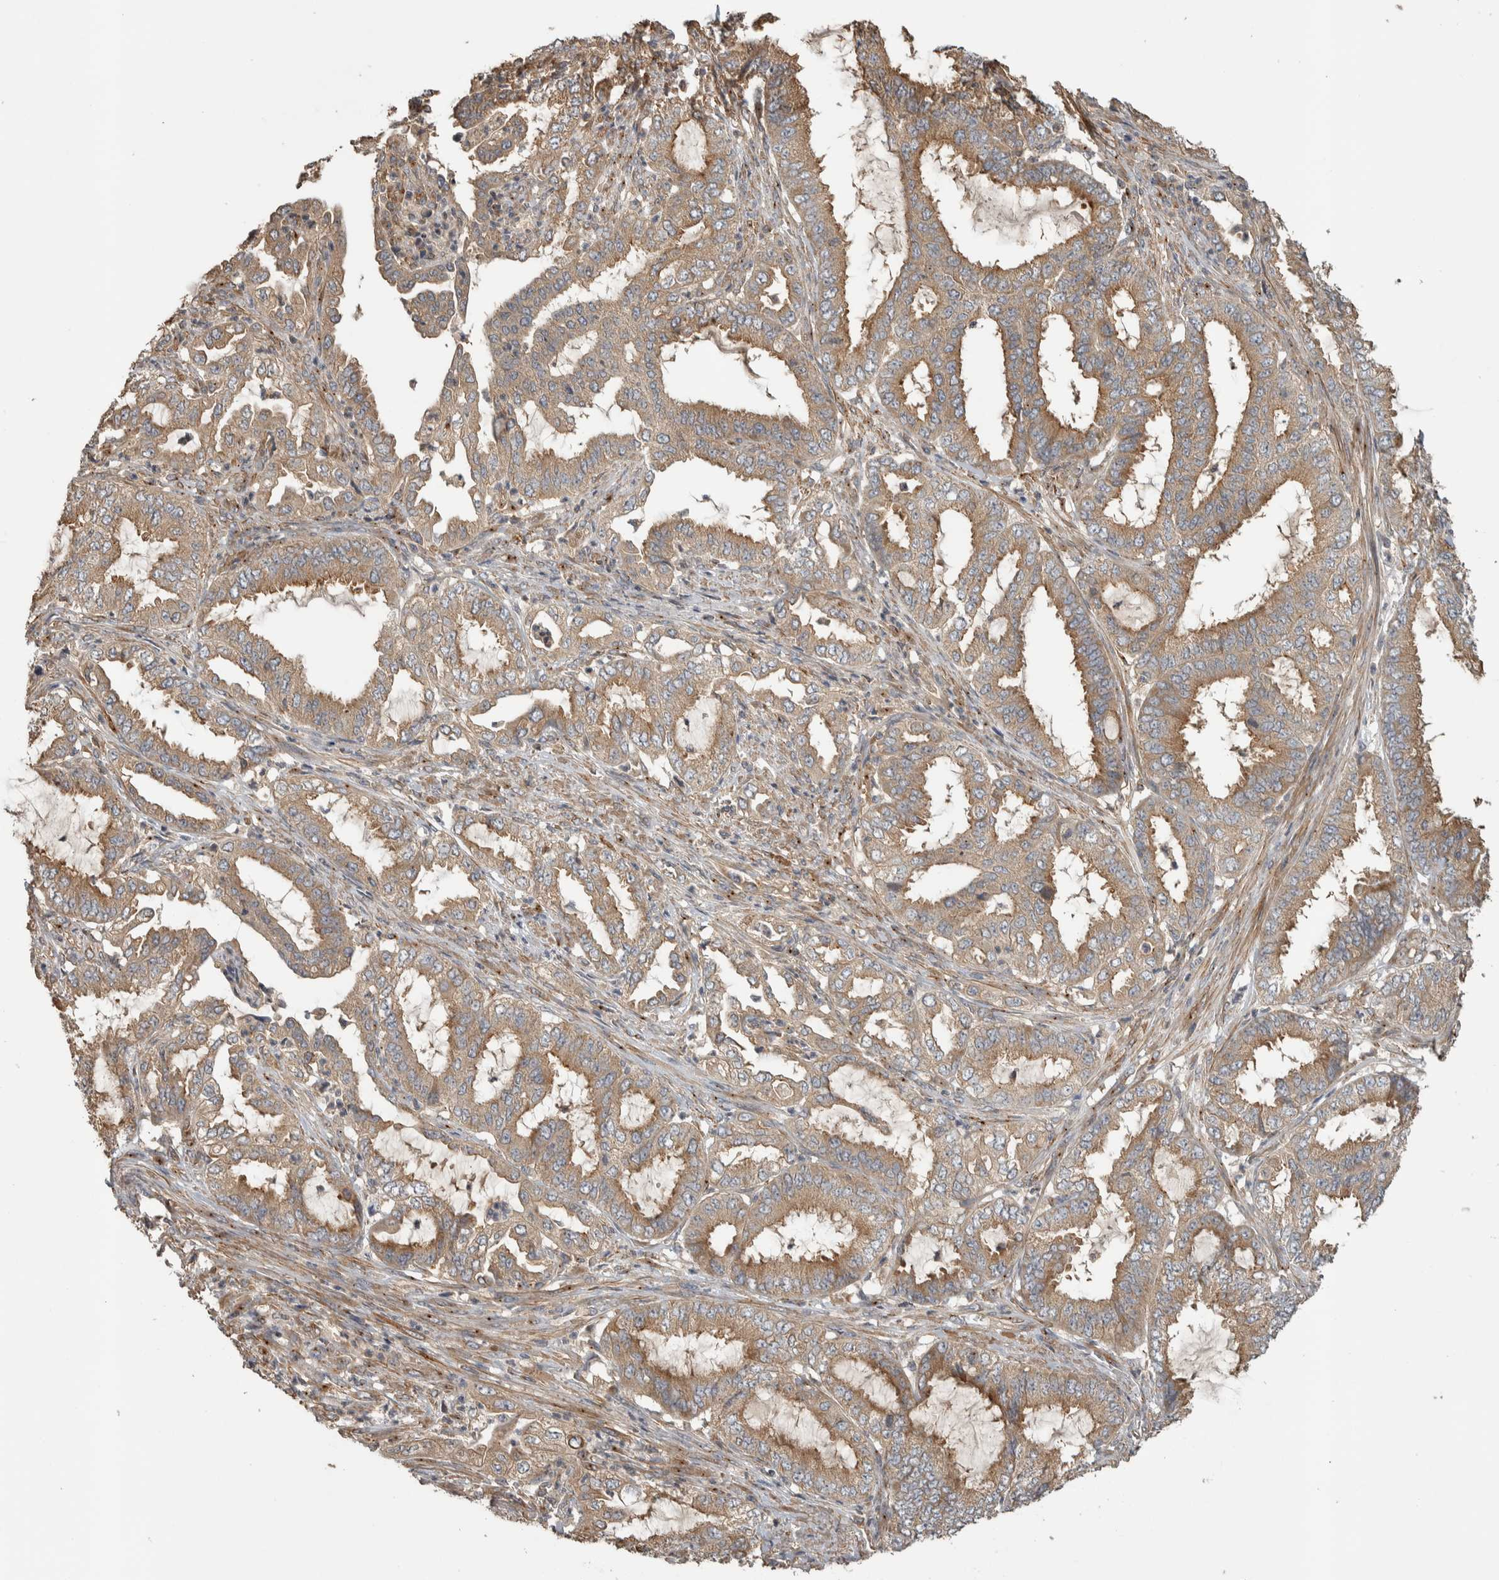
{"staining": {"intensity": "moderate", "quantity": ">75%", "location": "cytoplasmic/membranous"}, "tissue": "endometrial cancer", "cell_type": "Tumor cells", "image_type": "cancer", "snomed": [{"axis": "morphology", "description": "Adenocarcinoma, NOS"}, {"axis": "topography", "description": "Endometrium"}], "caption": "Protein staining of endometrial cancer (adenocarcinoma) tissue shows moderate cytoplasmic/membranous expression in about >75% of tumor cells.", "gene": "IFRD1", "patient": {"sex": "female", "age": 51}}